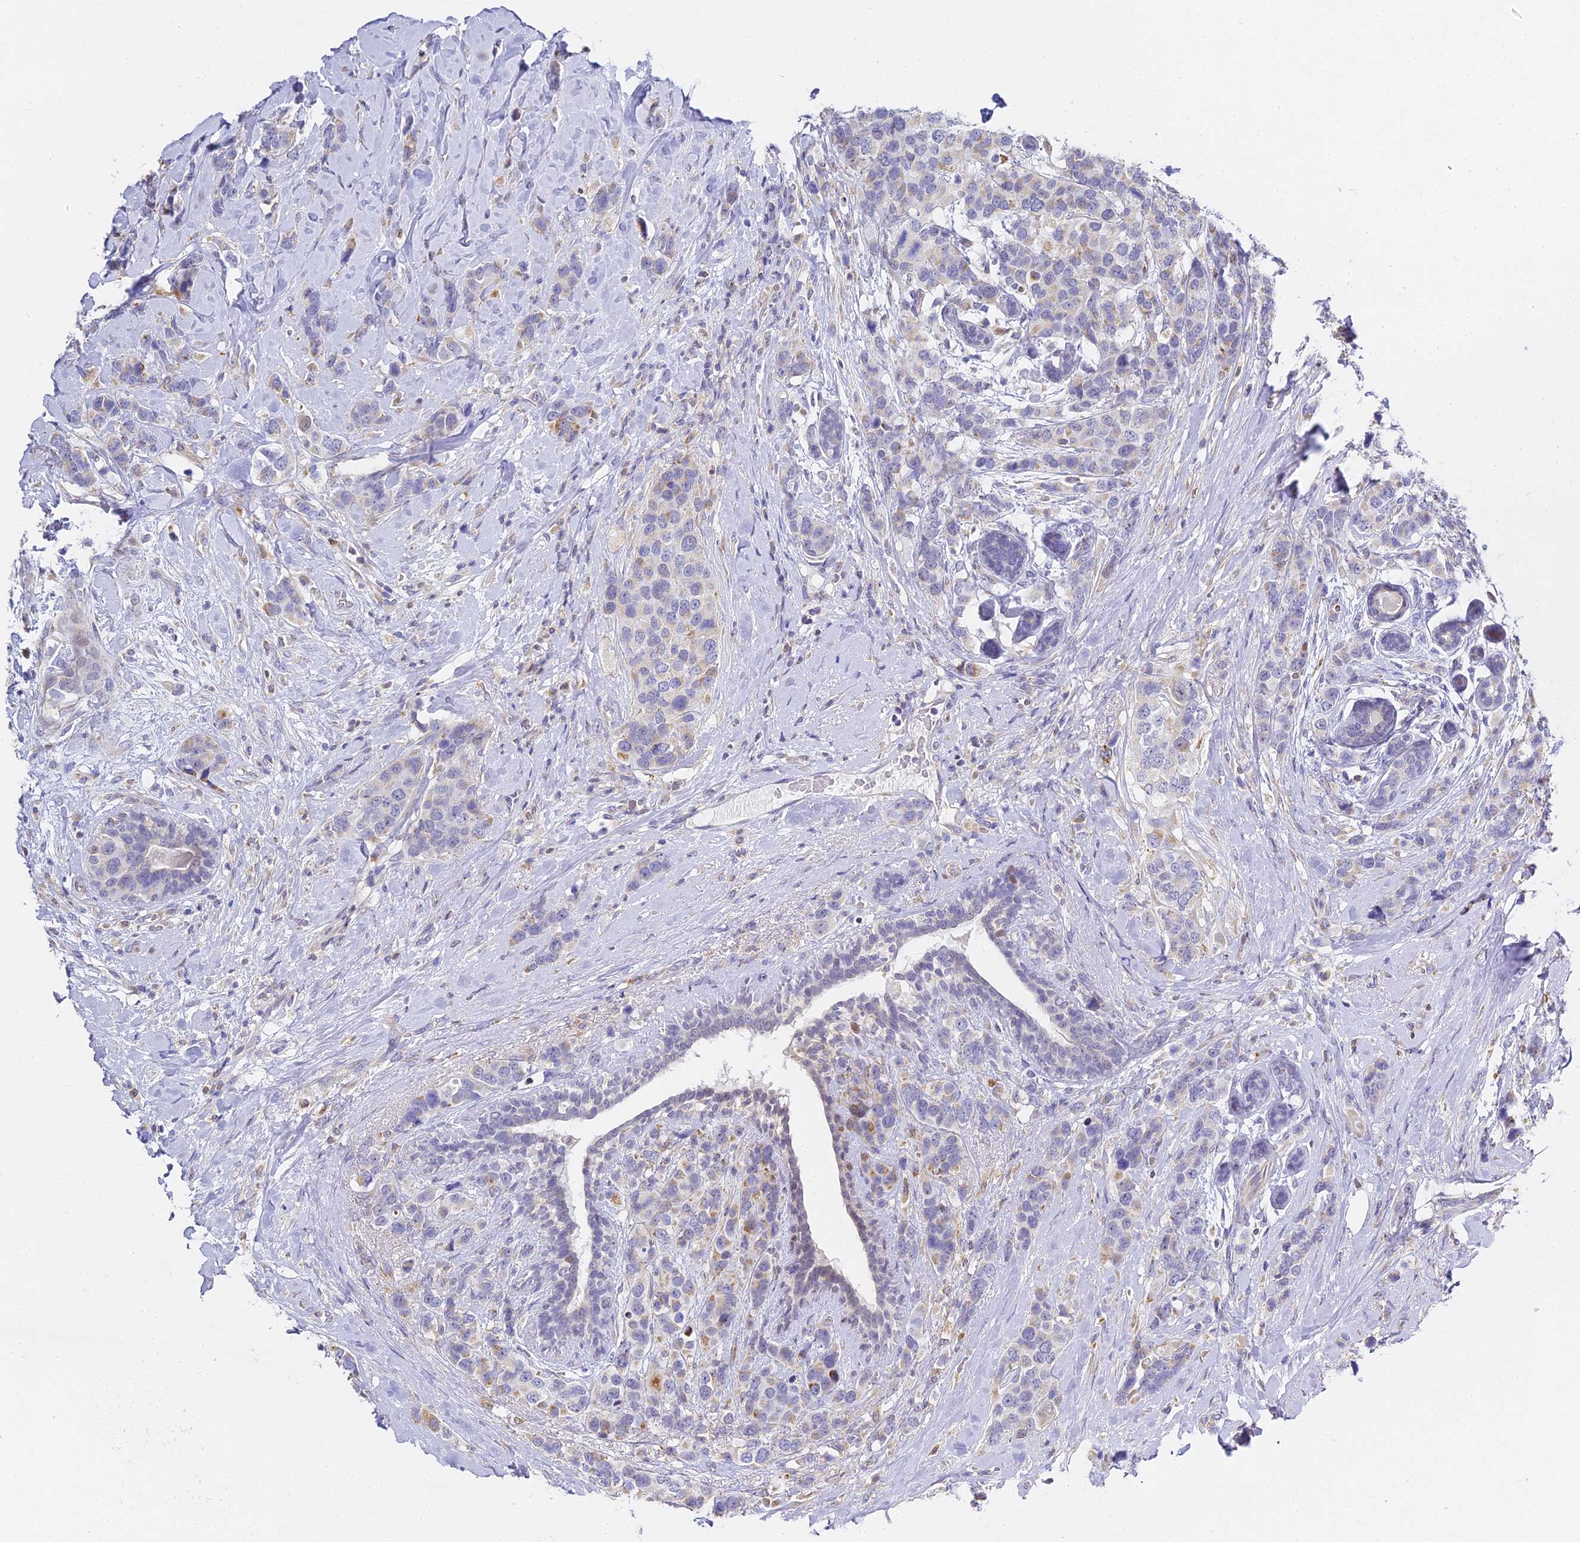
{"staining": {"intensity": "weak", "quantity": "<25%", "location": "cytoplasmic/membranous"}, "tissue": "breast cancer", "cell_type": "Tumor cells", "image_type": "cancer", "snomed": [{"axis": "morphology", "description": "Lobular carcinoma"}, {"axis": "topography", "description": "Breast"}], "caption": "Human lobular carcinoma (breast) stained for a protein using immunohistochemistry exhibits no positivity in tumor cells.", "gene": "SERP1", "patient": {"sex": "female", "age": 59}}